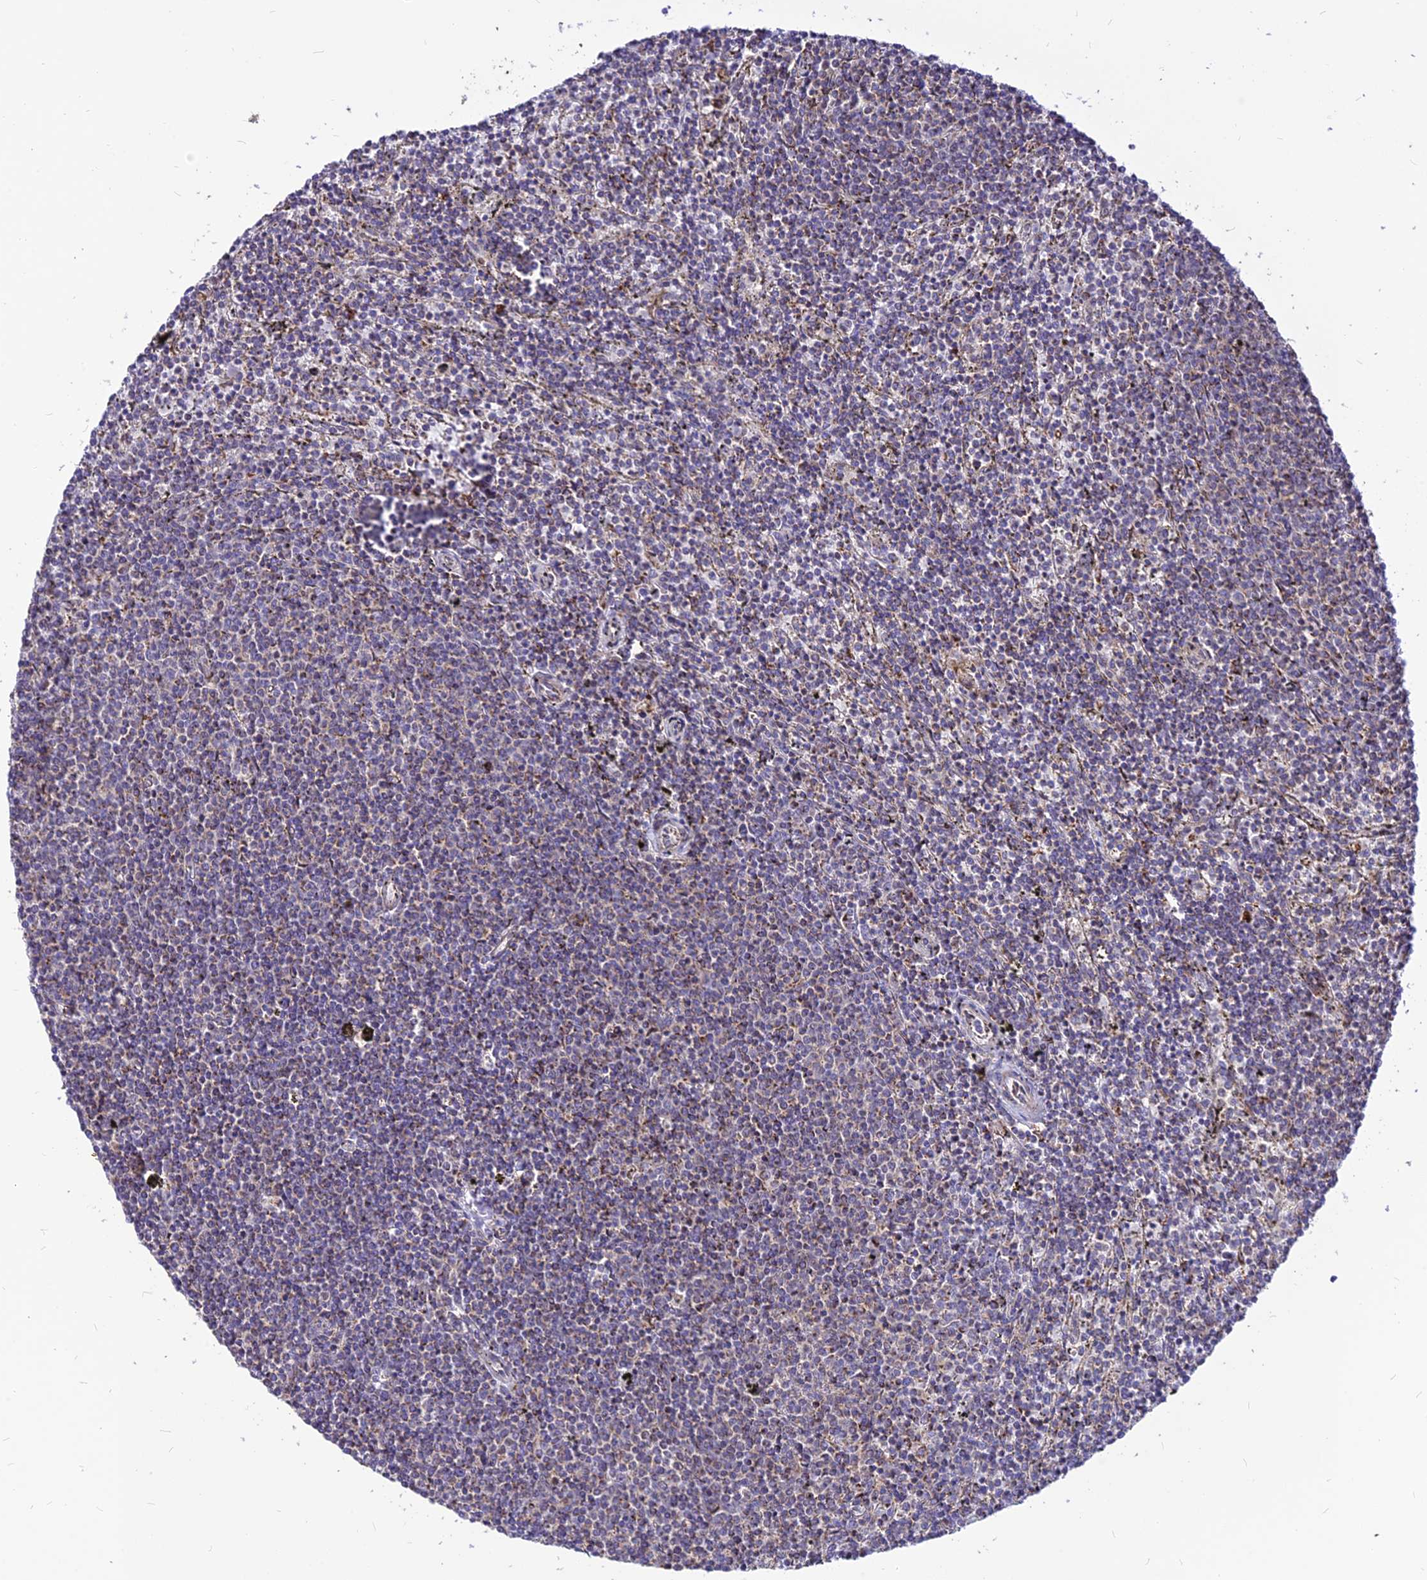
{"staining": {"intensity": "negative", "quantity": "none", "location": "none"}, "tissue": "lymphoma", "cell_type": "Tumor cells", "image_type": "cancer", "snomed": [{"axis": "morphology", "description": "Malignant lymphoma, non-Hodgkin's type, Low grade"}, {"axis": "topography", "description": "Spleen"}], "caption": "The immunohistochemistry micrograph has no significant expression in tumor cells of low-grade malignant lymphoma, non-Hodgkin's type tissue.", "gene": "ECI1", "patient": {"sex": "female", "age": 50}}